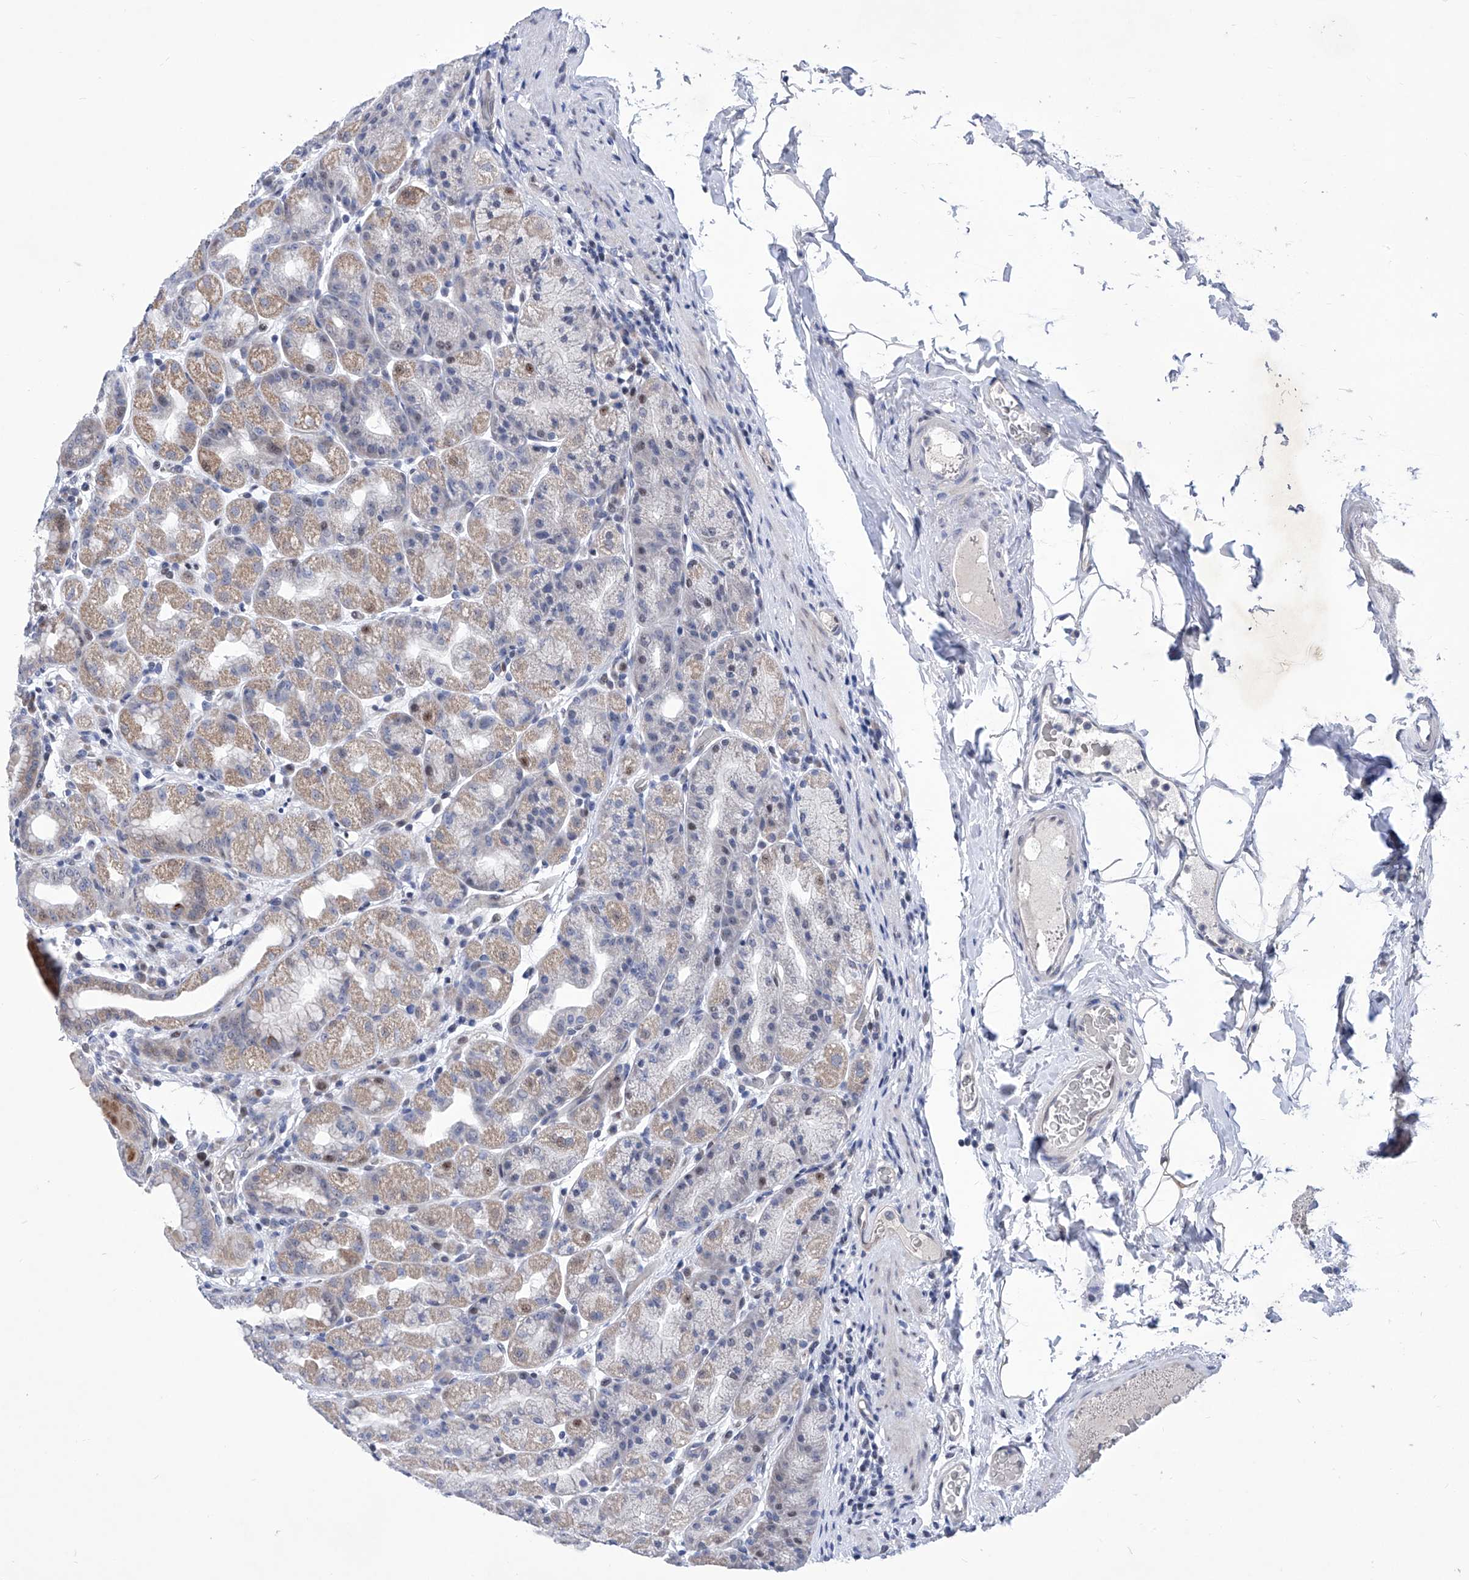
{"staining": {"intensity": "weak", "quantity": "25%-75%", "location": "cytoplasmic/membranous,nuclear"}, "tissue": "stomach", "cell_type": "Glandular cells", "image_type": "normal", "snomed": [{"axis": "morphology", "description": "Normal tissue, NOS"}, {"axis": "topography", "description": "Stomach, upper"}], "caption": "A micrograph of stomach stained for a protein reveals weak cytoplasmic/membranous,nuclear brown staining in glandular cells.", "gene": "NUFIP1", "patient": {"sex": "male", "age": 68}}